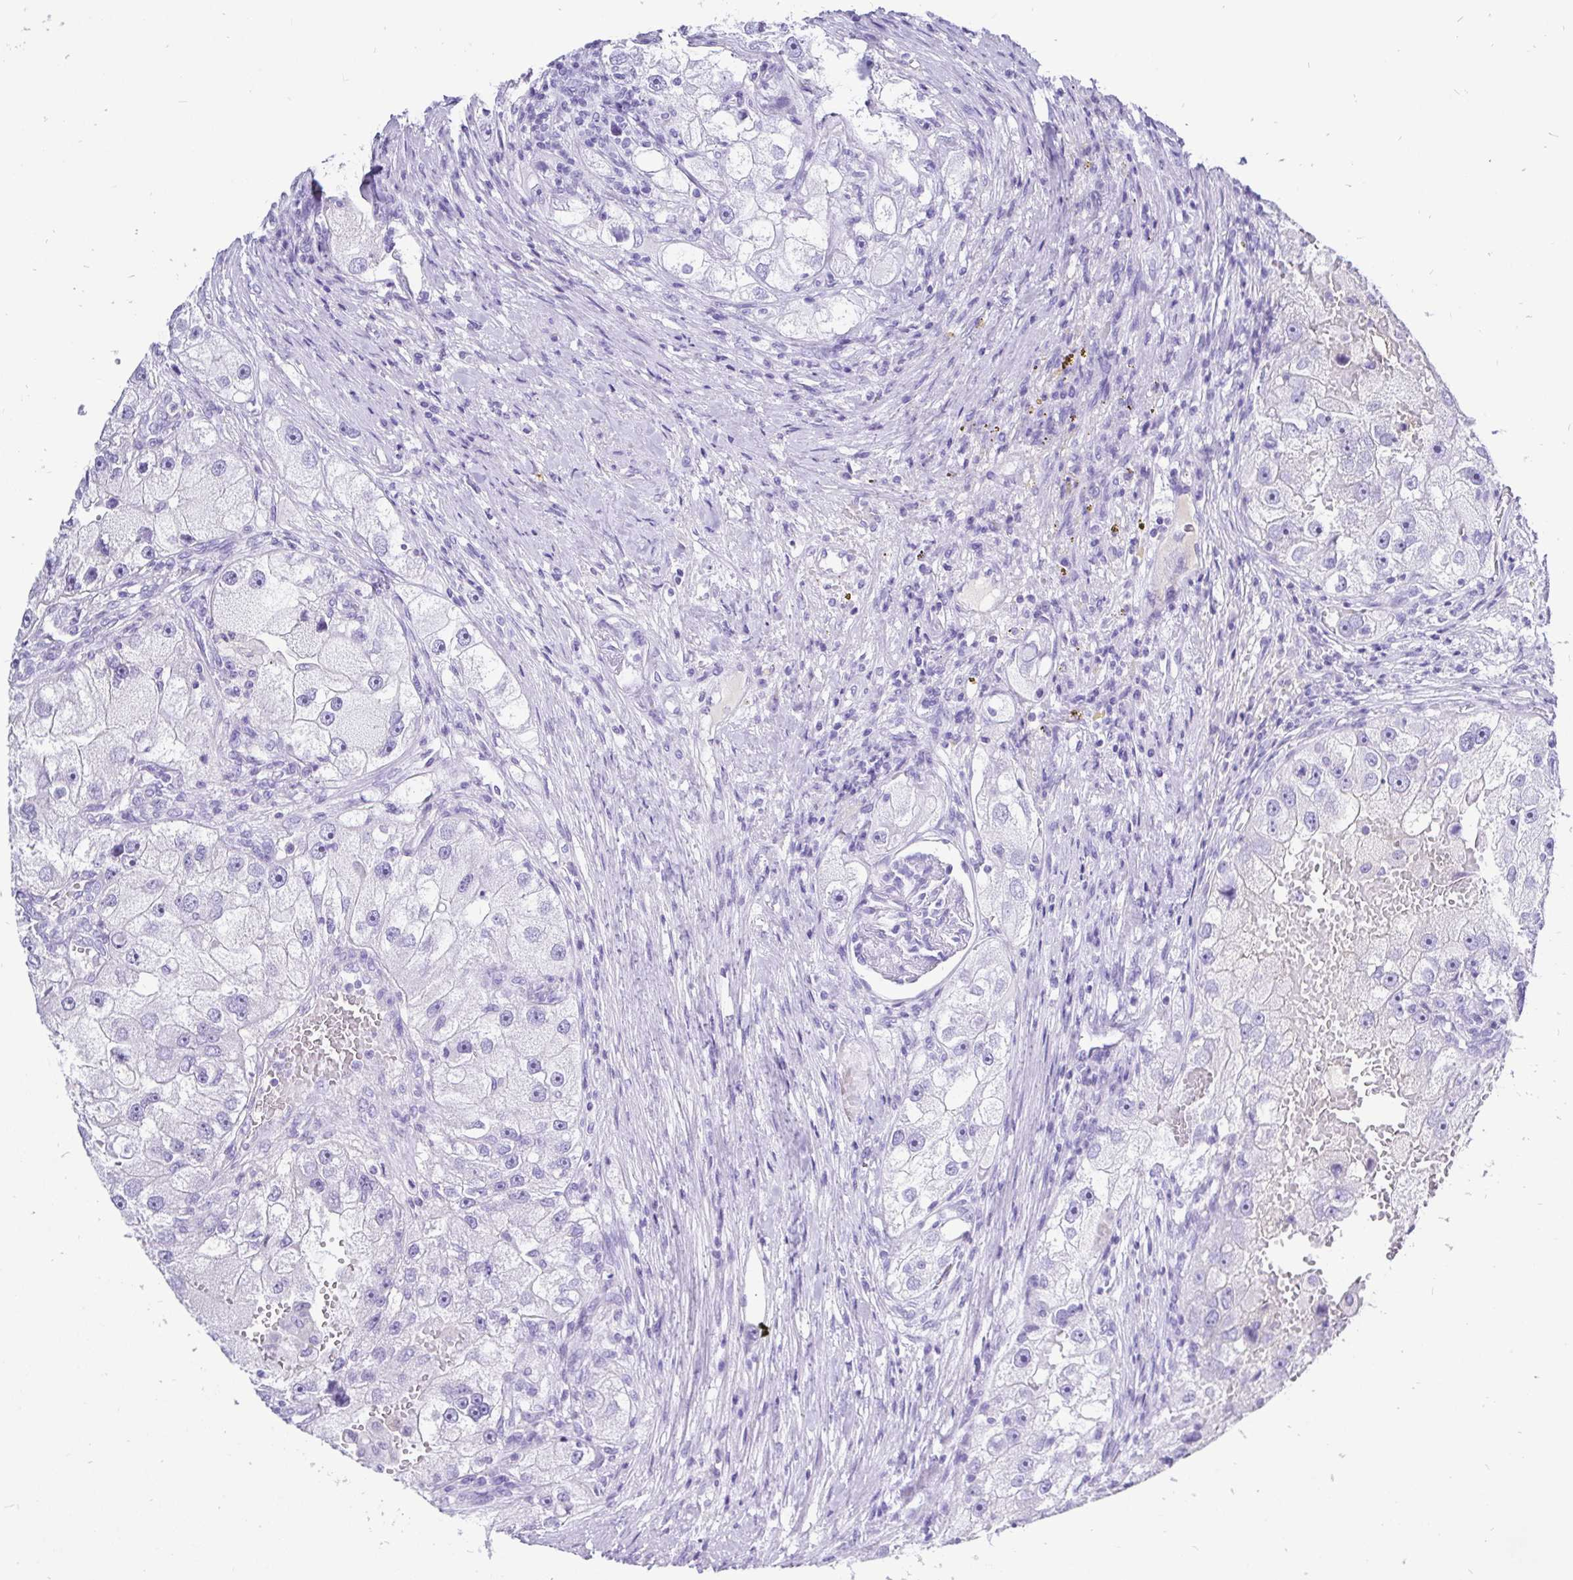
{"staining": {"intensity": "negative", "quantity": "none", "location": "none"}, "tissue": "renal cancer", "cell_type": "Tumor cells", "image_type": "cancer", "snomed": [{"axis": "morphology", "description": "Adenocarcinoma, NOS"}, {"axis": "topography", "description": "Kidney"}], "caption": "Immunohistochemical staining of renal cancer demonstrates no significant expression in tumor cells.", "gene": "KRT13", "patient": {"sex": "male", "age": 63}}